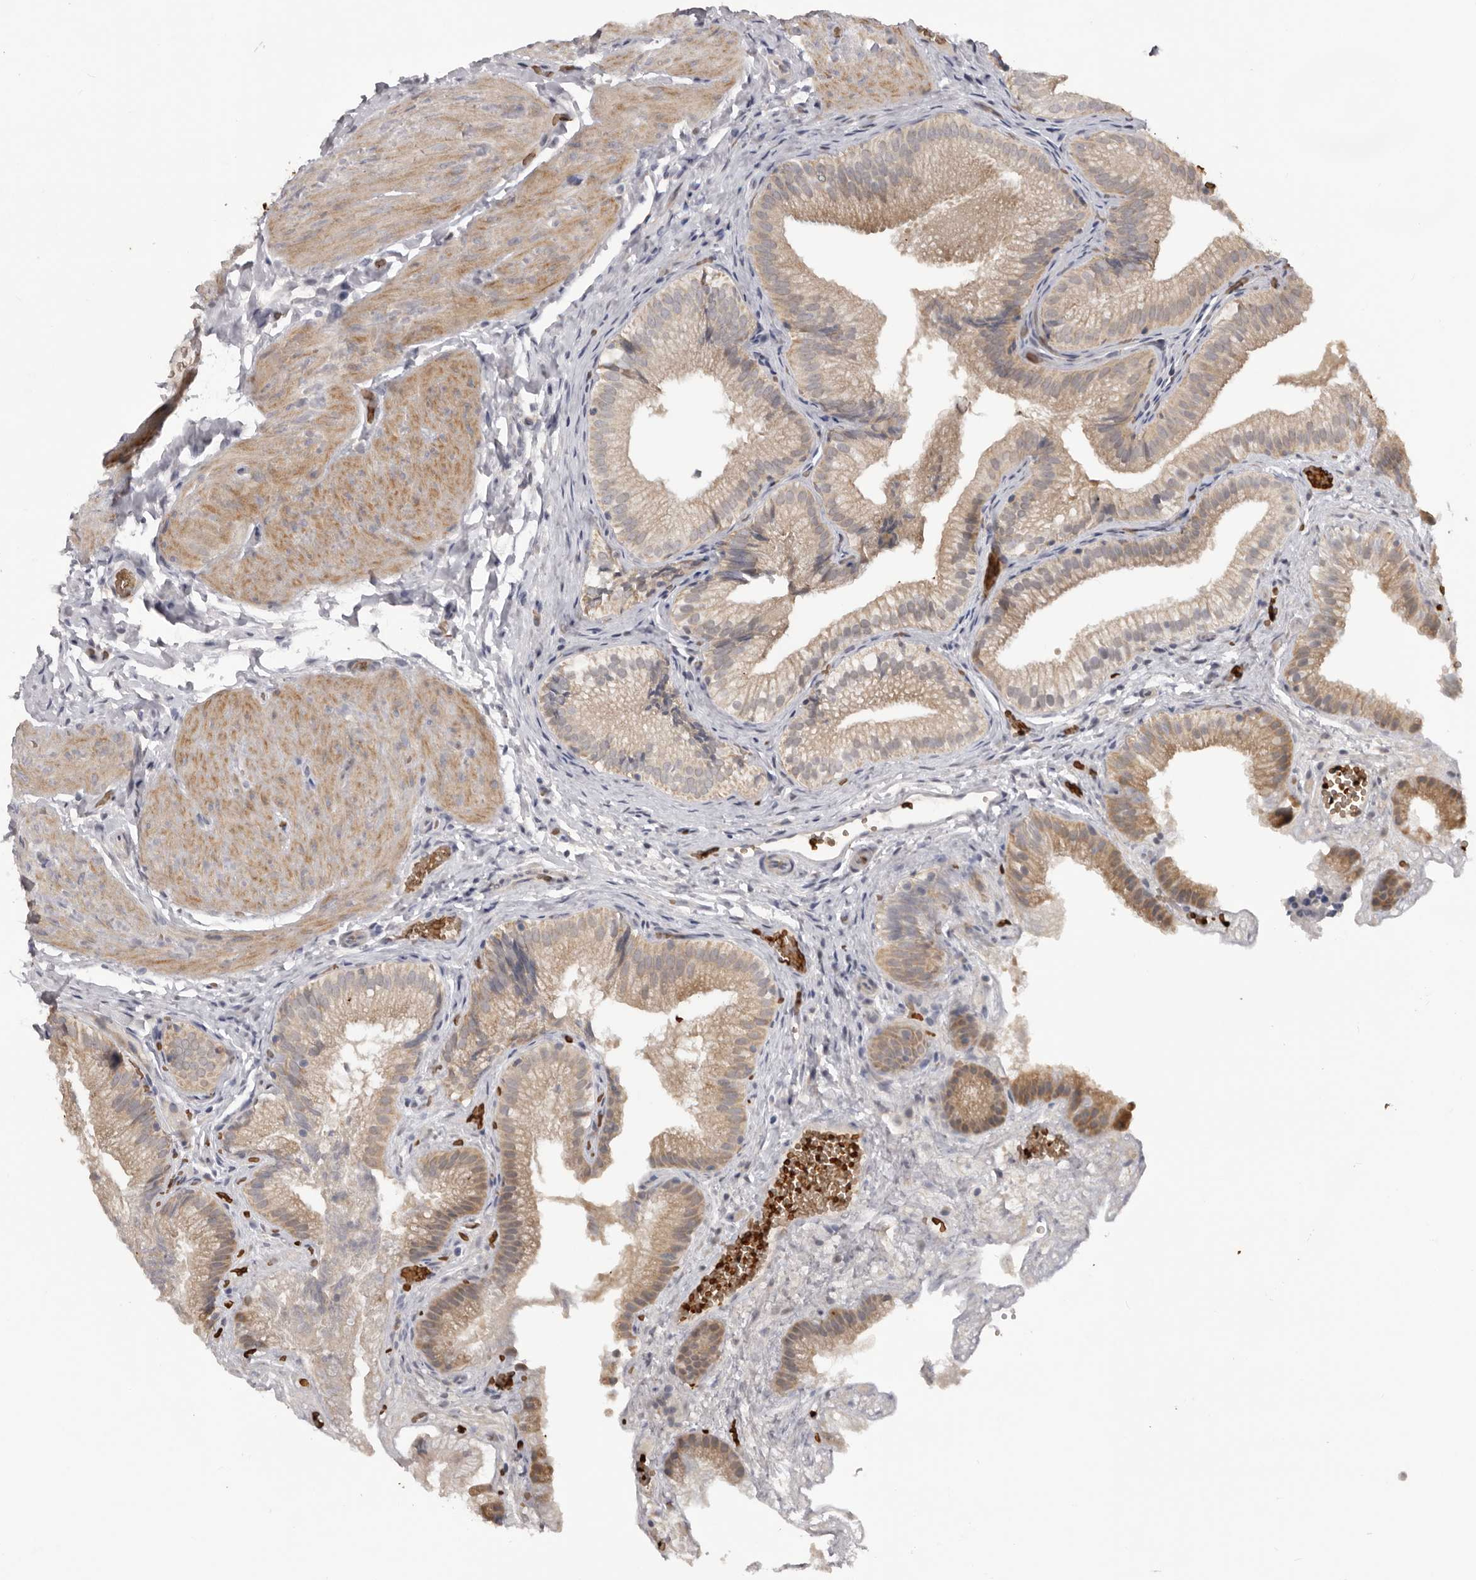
{"staining": {"intensity": "moderate", "quantity": ">75%", "location": "cytoplasmic/membranous"}, "tissue": "gallbladder", "cell_type": "Glandular cells", "image_type": "normal", "snomed": [{"axis": "morphology", "description": "Normal tissue, NOS"}, {"axis": "topography", "description": "Gallbladder"}], "caption": "Unremarkable gallbladder shows moderate cytoplasmic/membranous expression in approximately >75% of glandular cells Using DAB (brown) and hematoxylin (blue) stains, captured at high magnification using brightfield microscopy..", "gene": "TNR", "patient": {"sex": "female", "age": 30}}